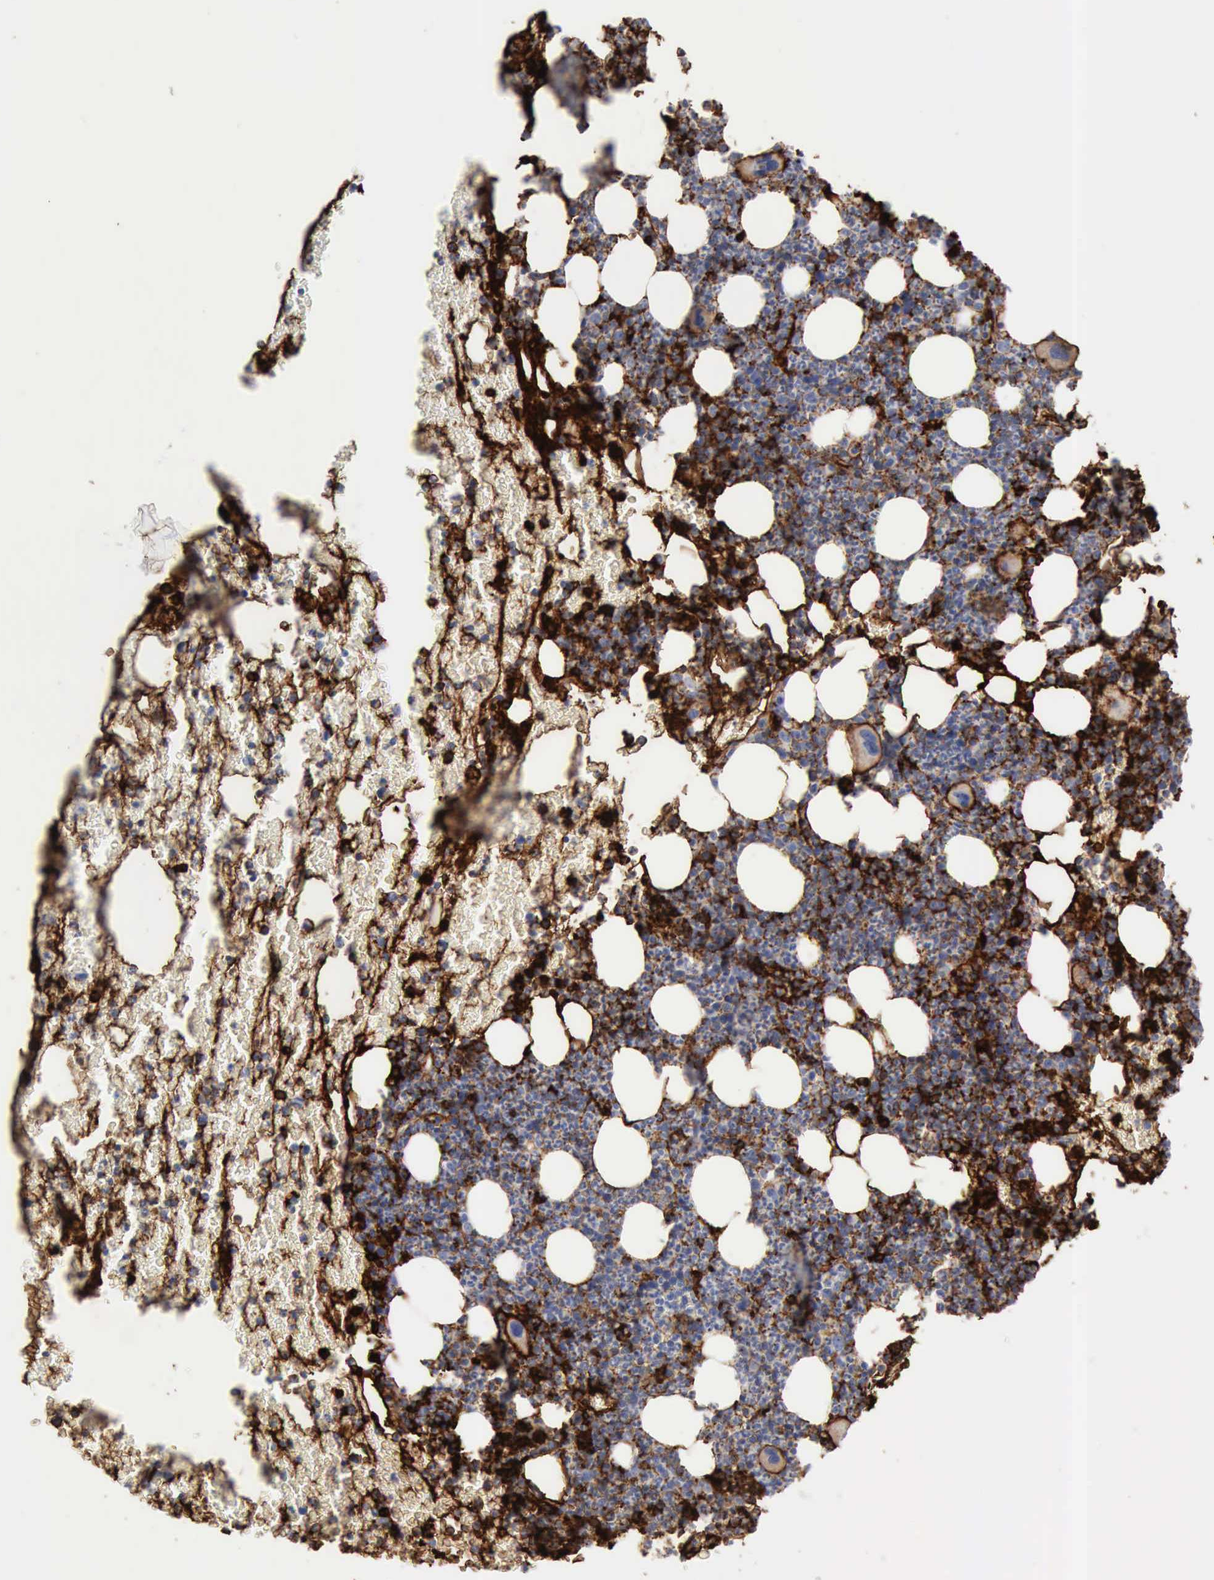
{"staining": {"intensity": "strong", "quantity": "25%-75%", "location": "cytoplasmic/membranous"}, "tissue": "bone marrow", "cell_type": "Hematopoietic cells", "image_type": "normal", "snomed": [{"axis": "morphology", "description": "Normal tissue, NOS"}, {"axis": "topography", "description": "Bone marrow"}], "caption": "A high-resolution micrograph shows IHC staining of normal bone marrow, which reveals strong cytoplasmic/membranous staining in about 25%-75% of hematopoietic cells. (Brightfield microscopy of DAB IHC at high magnification).", "gene": "C4BPA", "patient": {"sex": "female", "age": 52}}